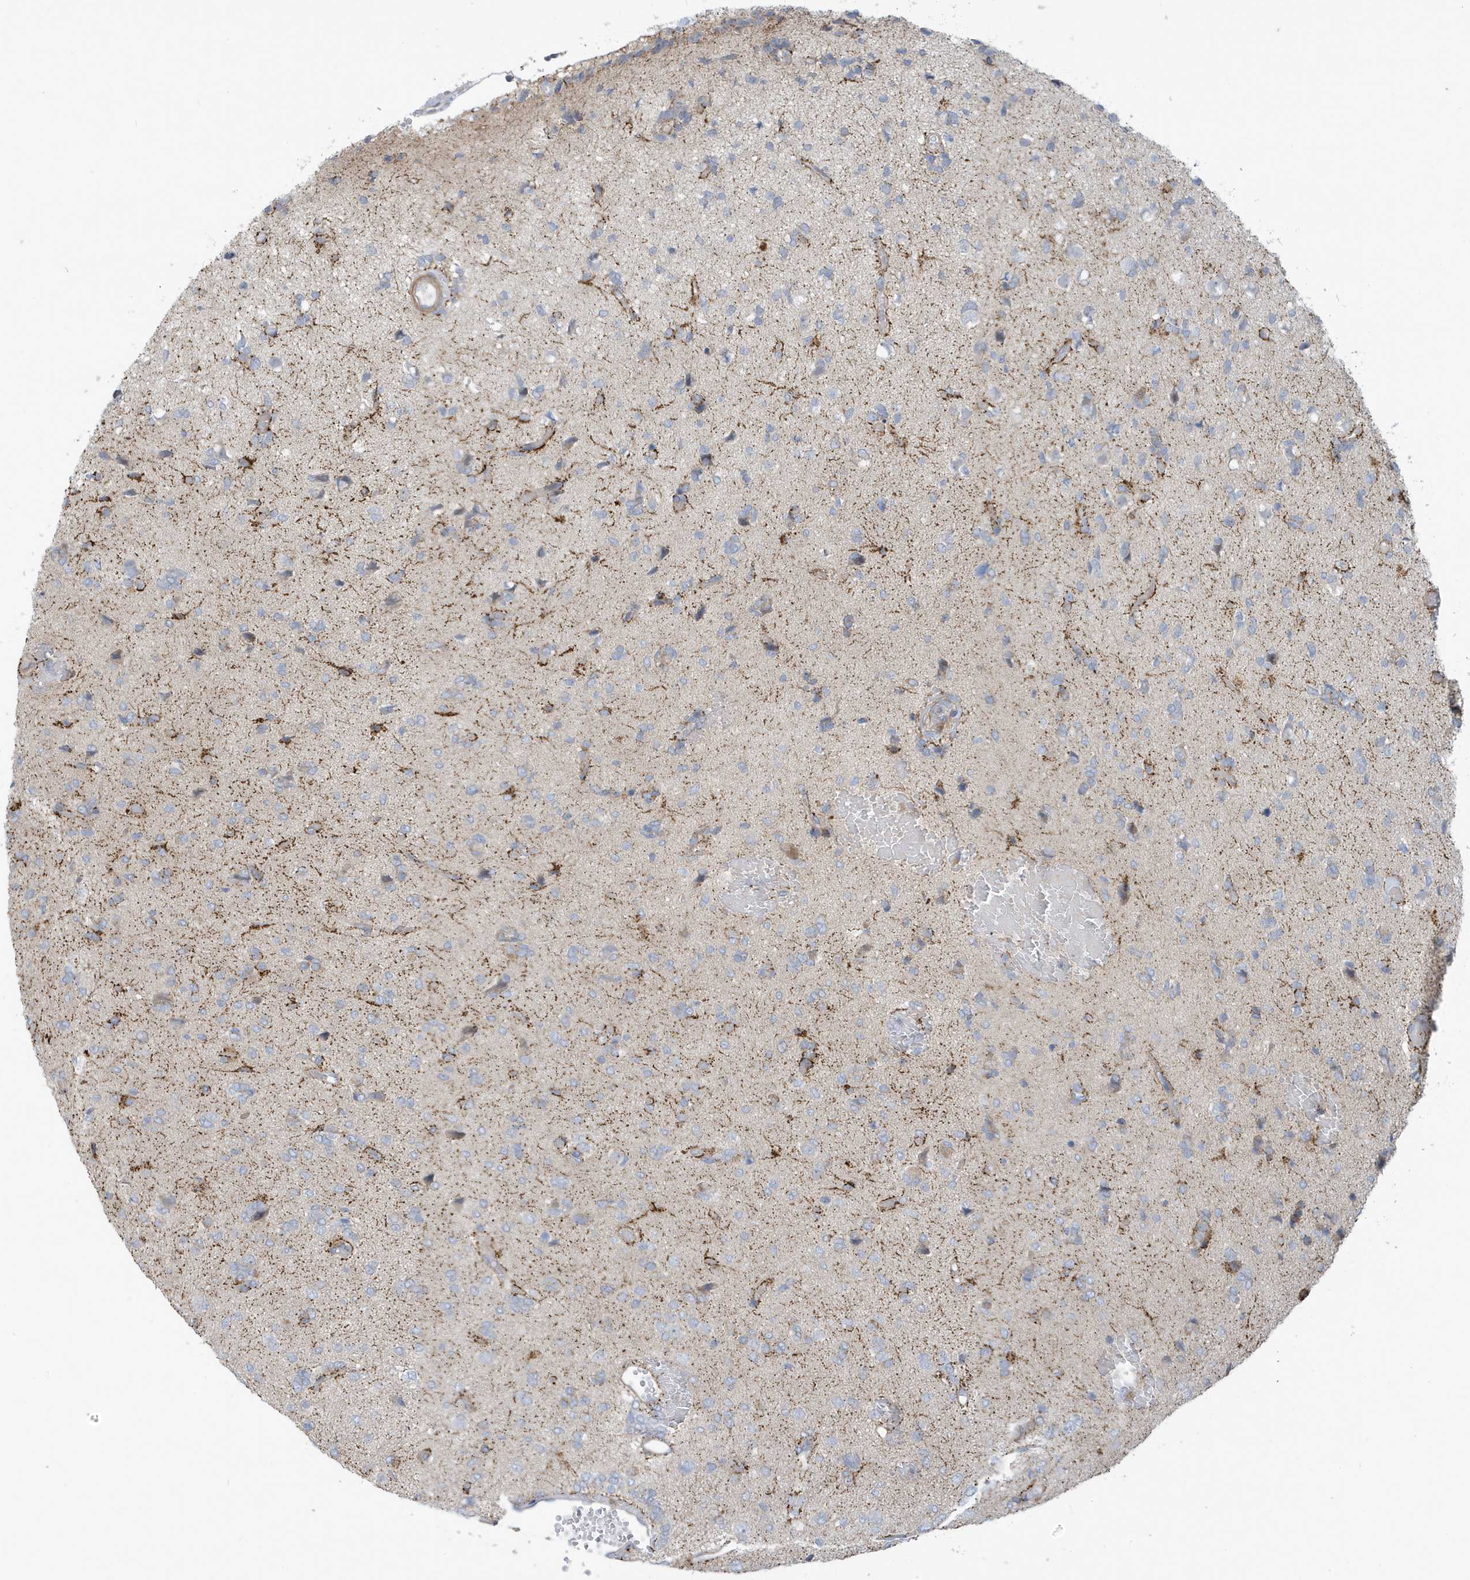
{"staining": {"intensity": "negative", "quantity": "none", "location": "none"}, "tissue": "glioma", "cell_type": "Tumor cells", "image_type": "cancer", "snomed": [{"axis": "morphology", "description": "Glioma, malignant, High grade"}, {"axis": "topography", "description": "Brain"}], "caption": "IHC of human malignant high-grade glioma shows no staining in tumor cells.", "gene": "ATP13A5", "patient": {"sex": "female", "age": 59}}